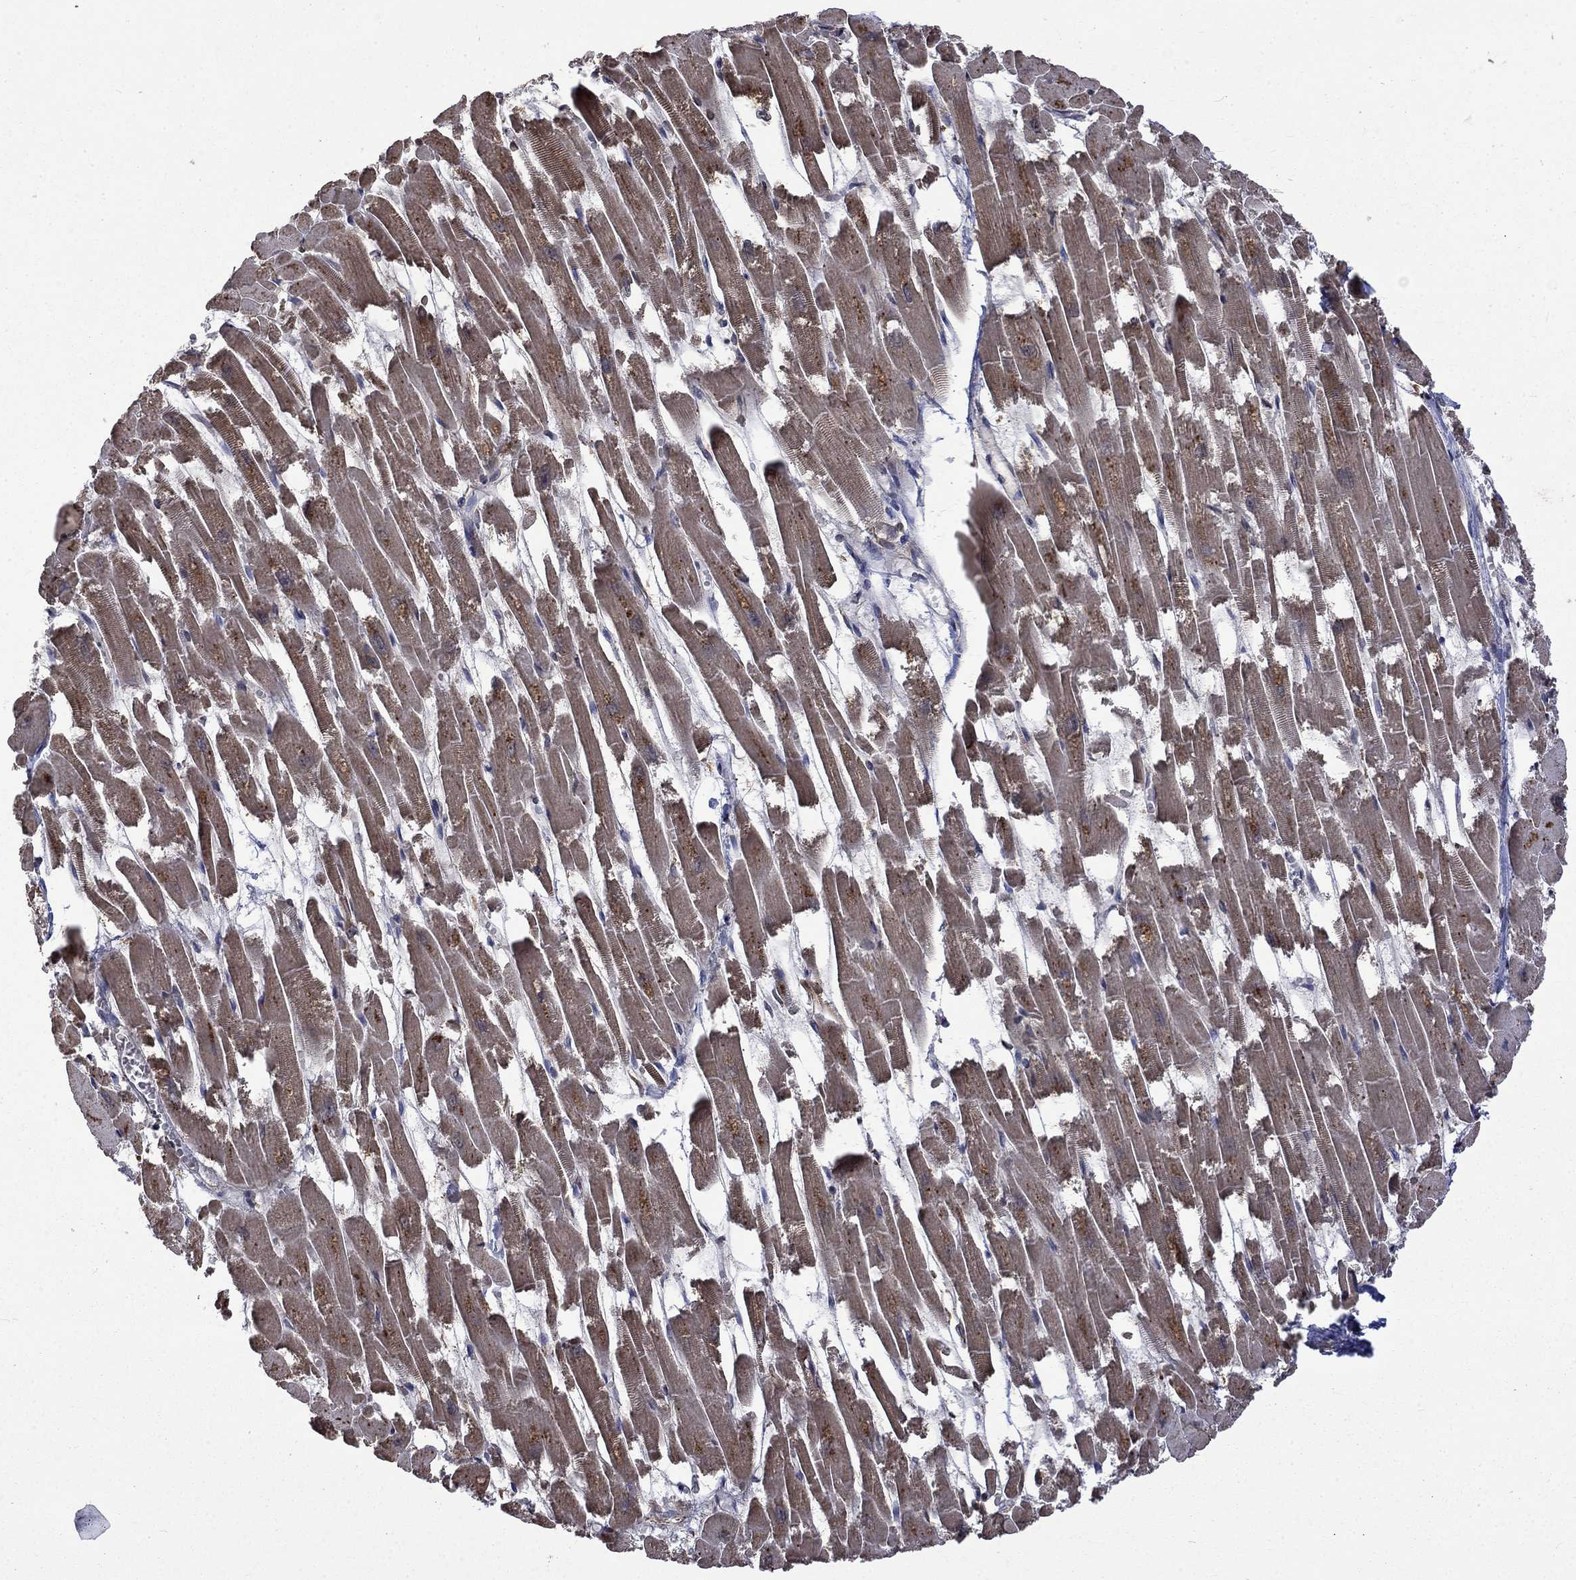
{"staining": {"intensity": "weak", "quantity": "25%-75%", "location": "cytoplasmic/membranous"}, "tissue": "heart muscle", "cell_type": "Cardiomyocytes", "image_type": "normal", "snomed": [{"axis": "morphology", "description": "Normal tissue, NOS"}, {"axis": "topography", "description": "Heart"}], "caption": "Heart muscle stained for a protein displays weak cytoplasmic/membranous positivity in cardiomyocytes. (brown staining indicates protein expression, while blue staining denotes nuclei).", "gene": "ESRRA", "patient": {"sex": "female", "age": 52}}